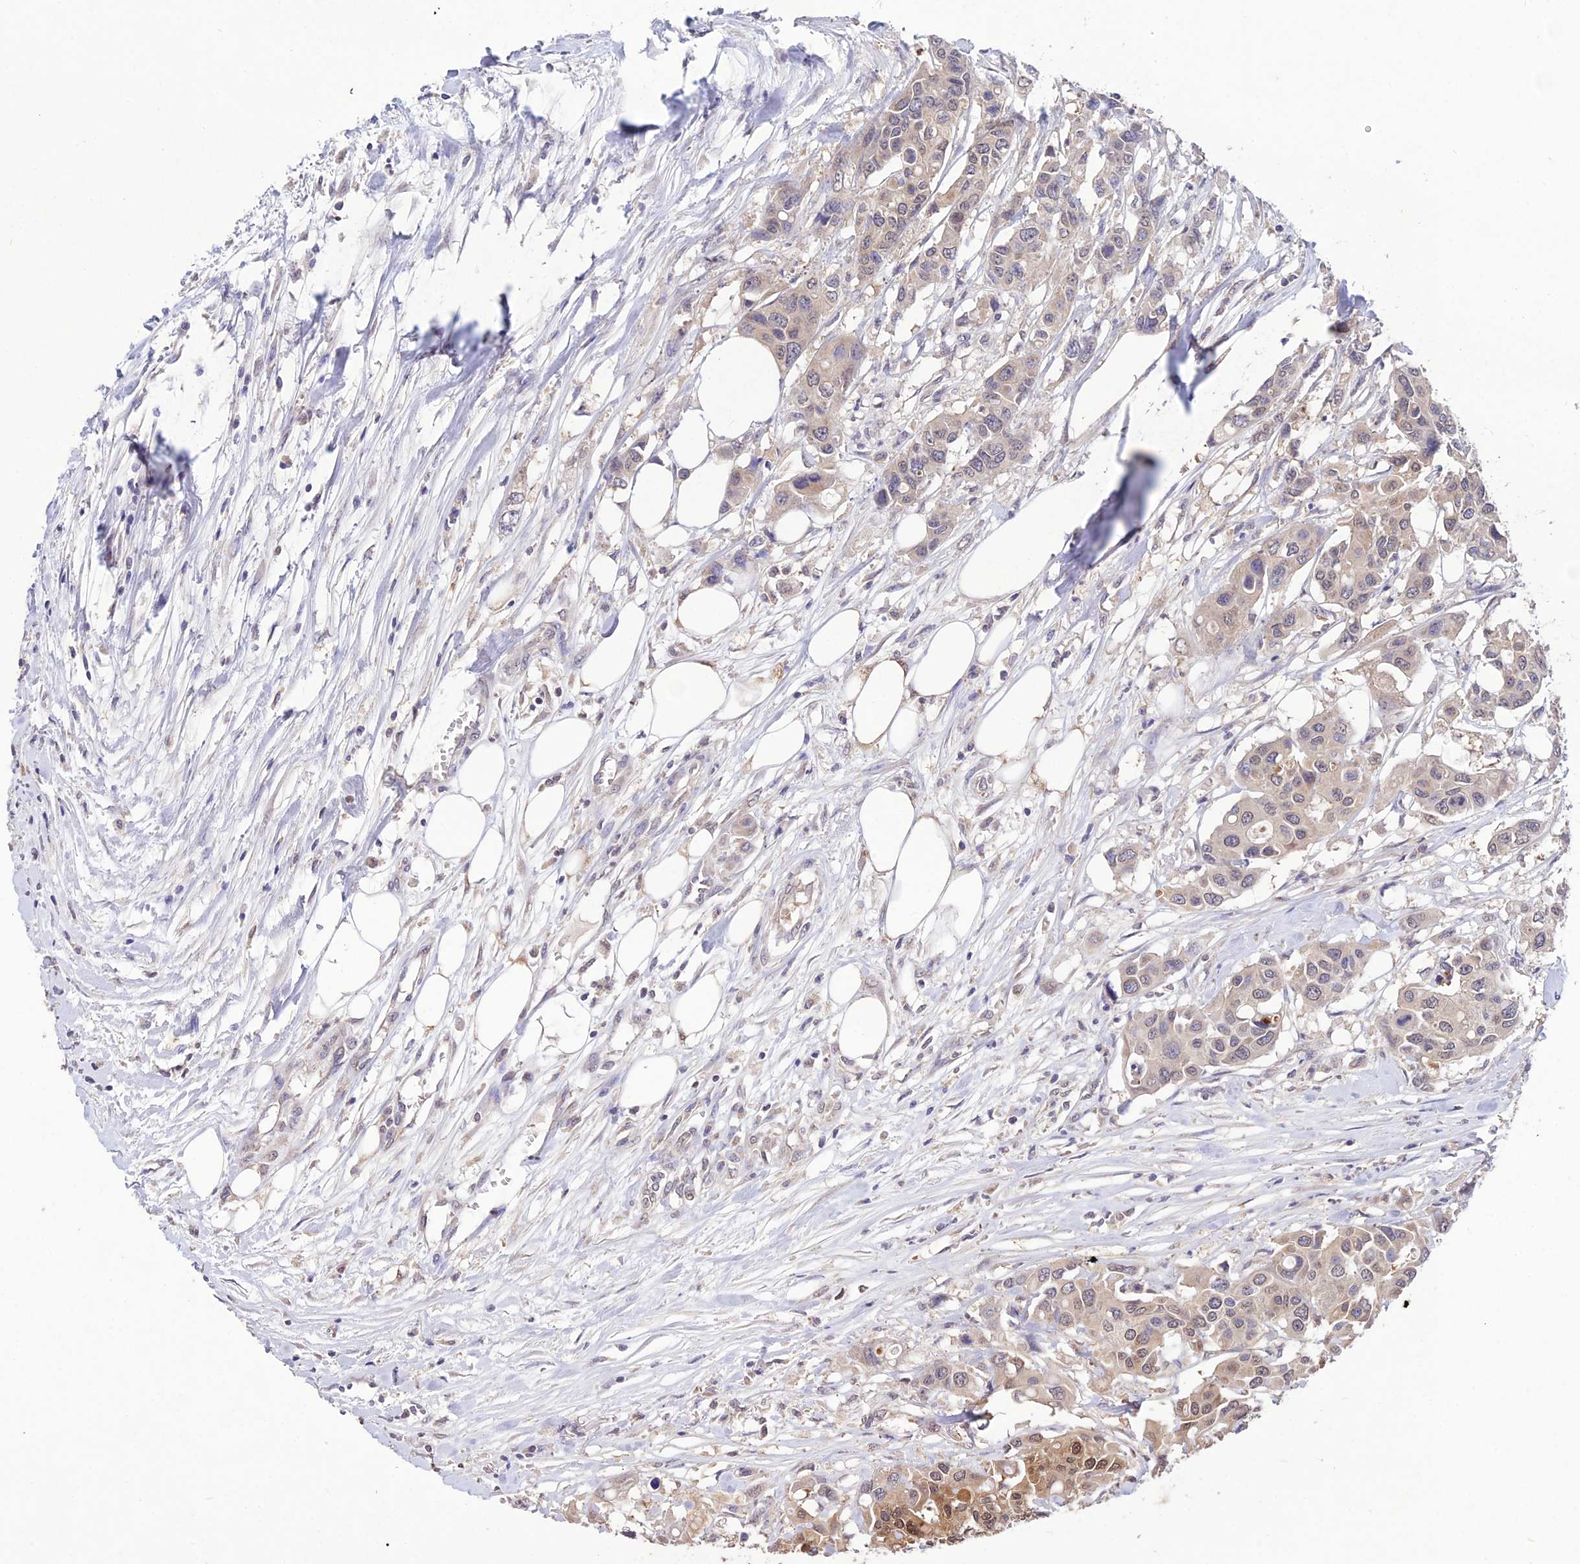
{"staining": {"intensity": "weak", "quantity": ">75%", "location": "cytoplasmic/membranous,nuclear"}, "tissue": "colorectal cancer", "cell_type": "Tumor cells", "image_type": "cancer", "snomed": [{"axis": "morphology", "description": "Adenocarcinoma, NOS"}, {"axis": "topography", "description": "Colon"}], "caption": "Protein positivity by immunohistochemistry shows weak cytoplasmic/membranous and nuclear positivity in about >75% of tumor cells in colorectal cancer. (Brightfield microscopy of DAB IHC at high magnification).", "gene": "PGK1", "patient": {"sex": "male", "age": 77}}